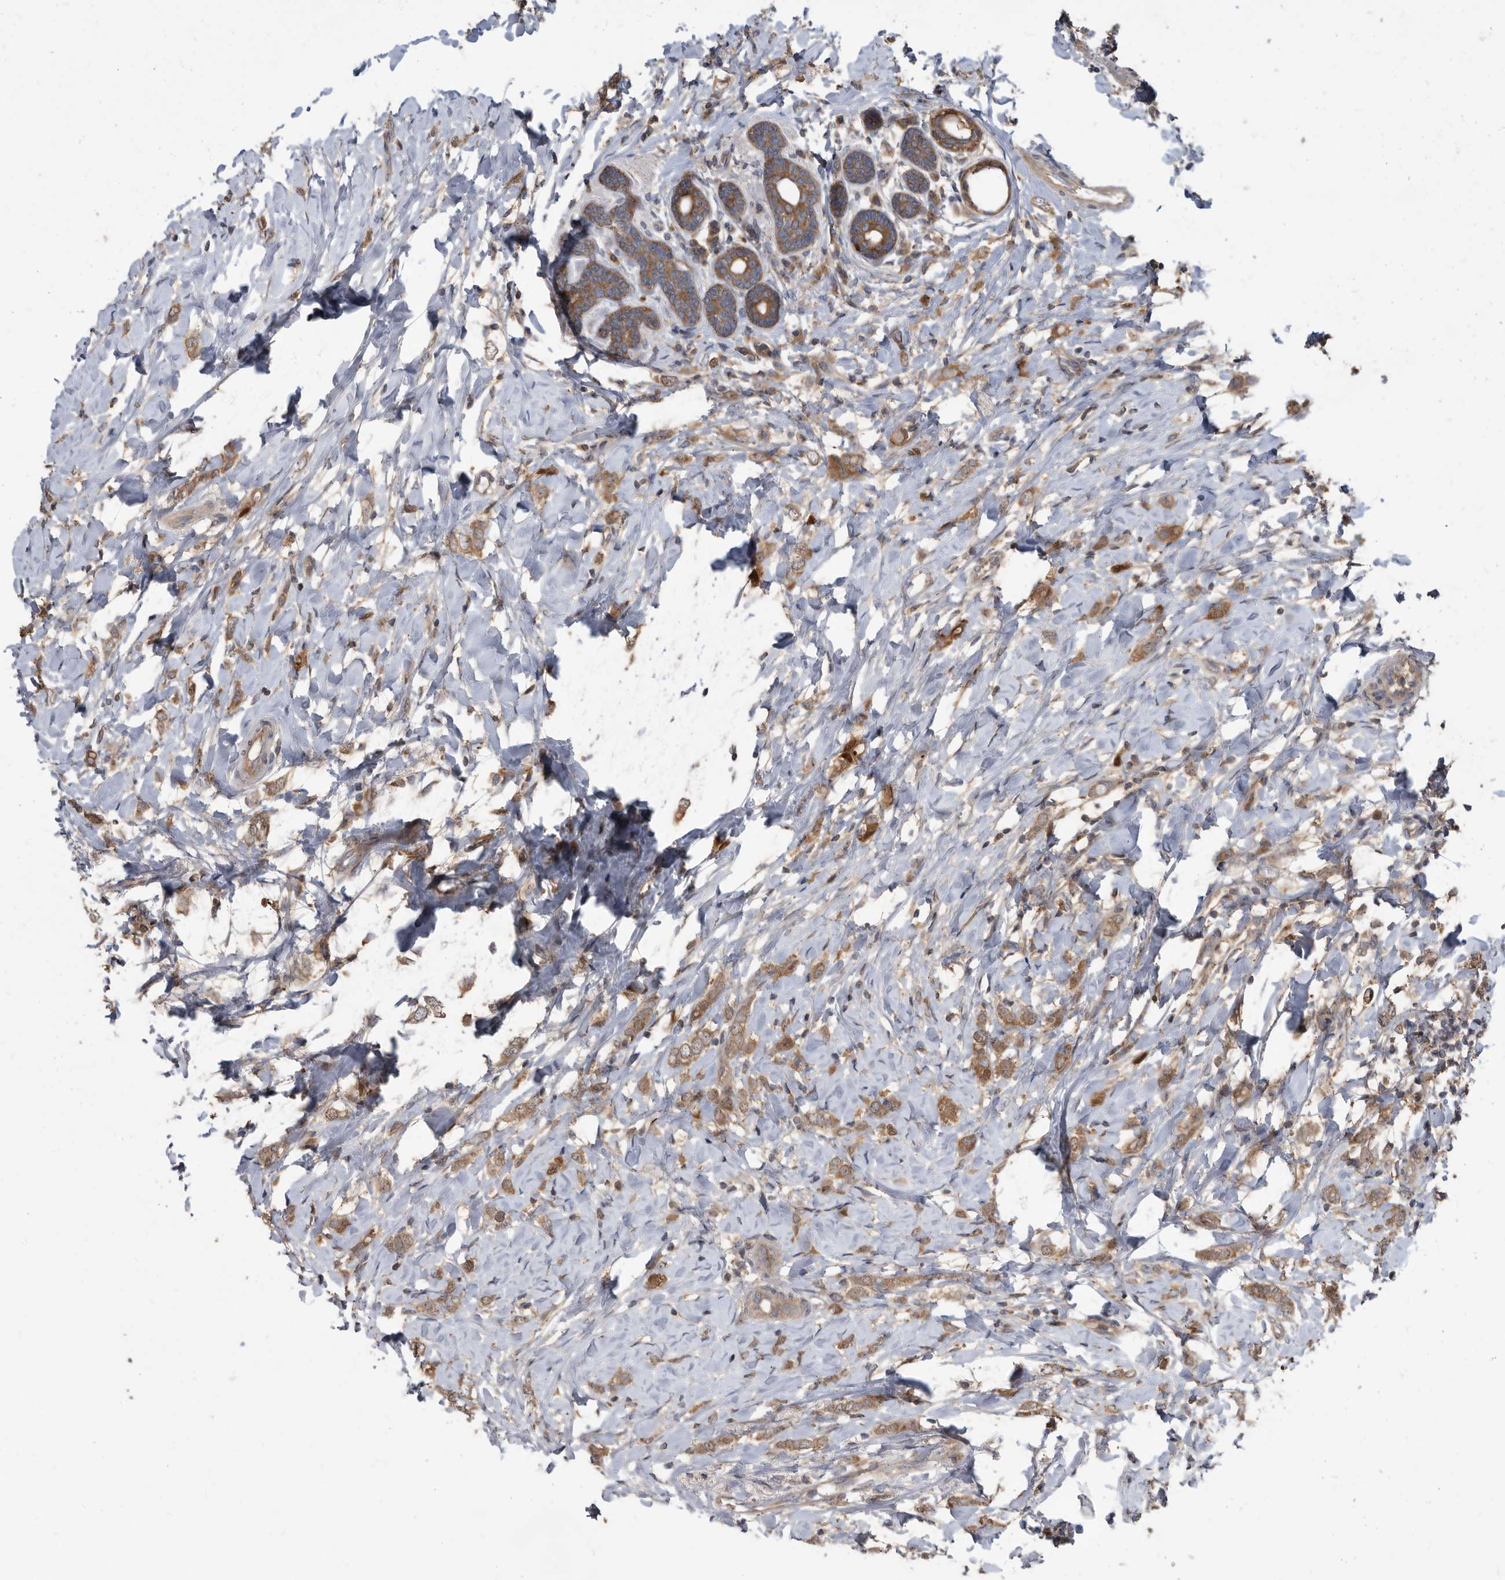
{"staining": {"intensity": "moderate", "quantity": ">75%", "location": "cytoplasmic/membranous"}, "tissue": "breast cancer", "cell_type": "Tumor cells", "image_type": "cancer", "snomed": [{"axis": "morphology", "description": "Normal tissue, NOS"}, {"axis": "morphology", "description": "Lobular carcinoma"}, {"axis": "topography", "description": "Breast"}], "caption": "Protein expression analysis of human breast lobular carcinoma reveals moderate cytoplasmic/membranous positivity in about >75% of tumor cells.", "gene": "APEH", "patient": {"sex": "female", "age": 47}}